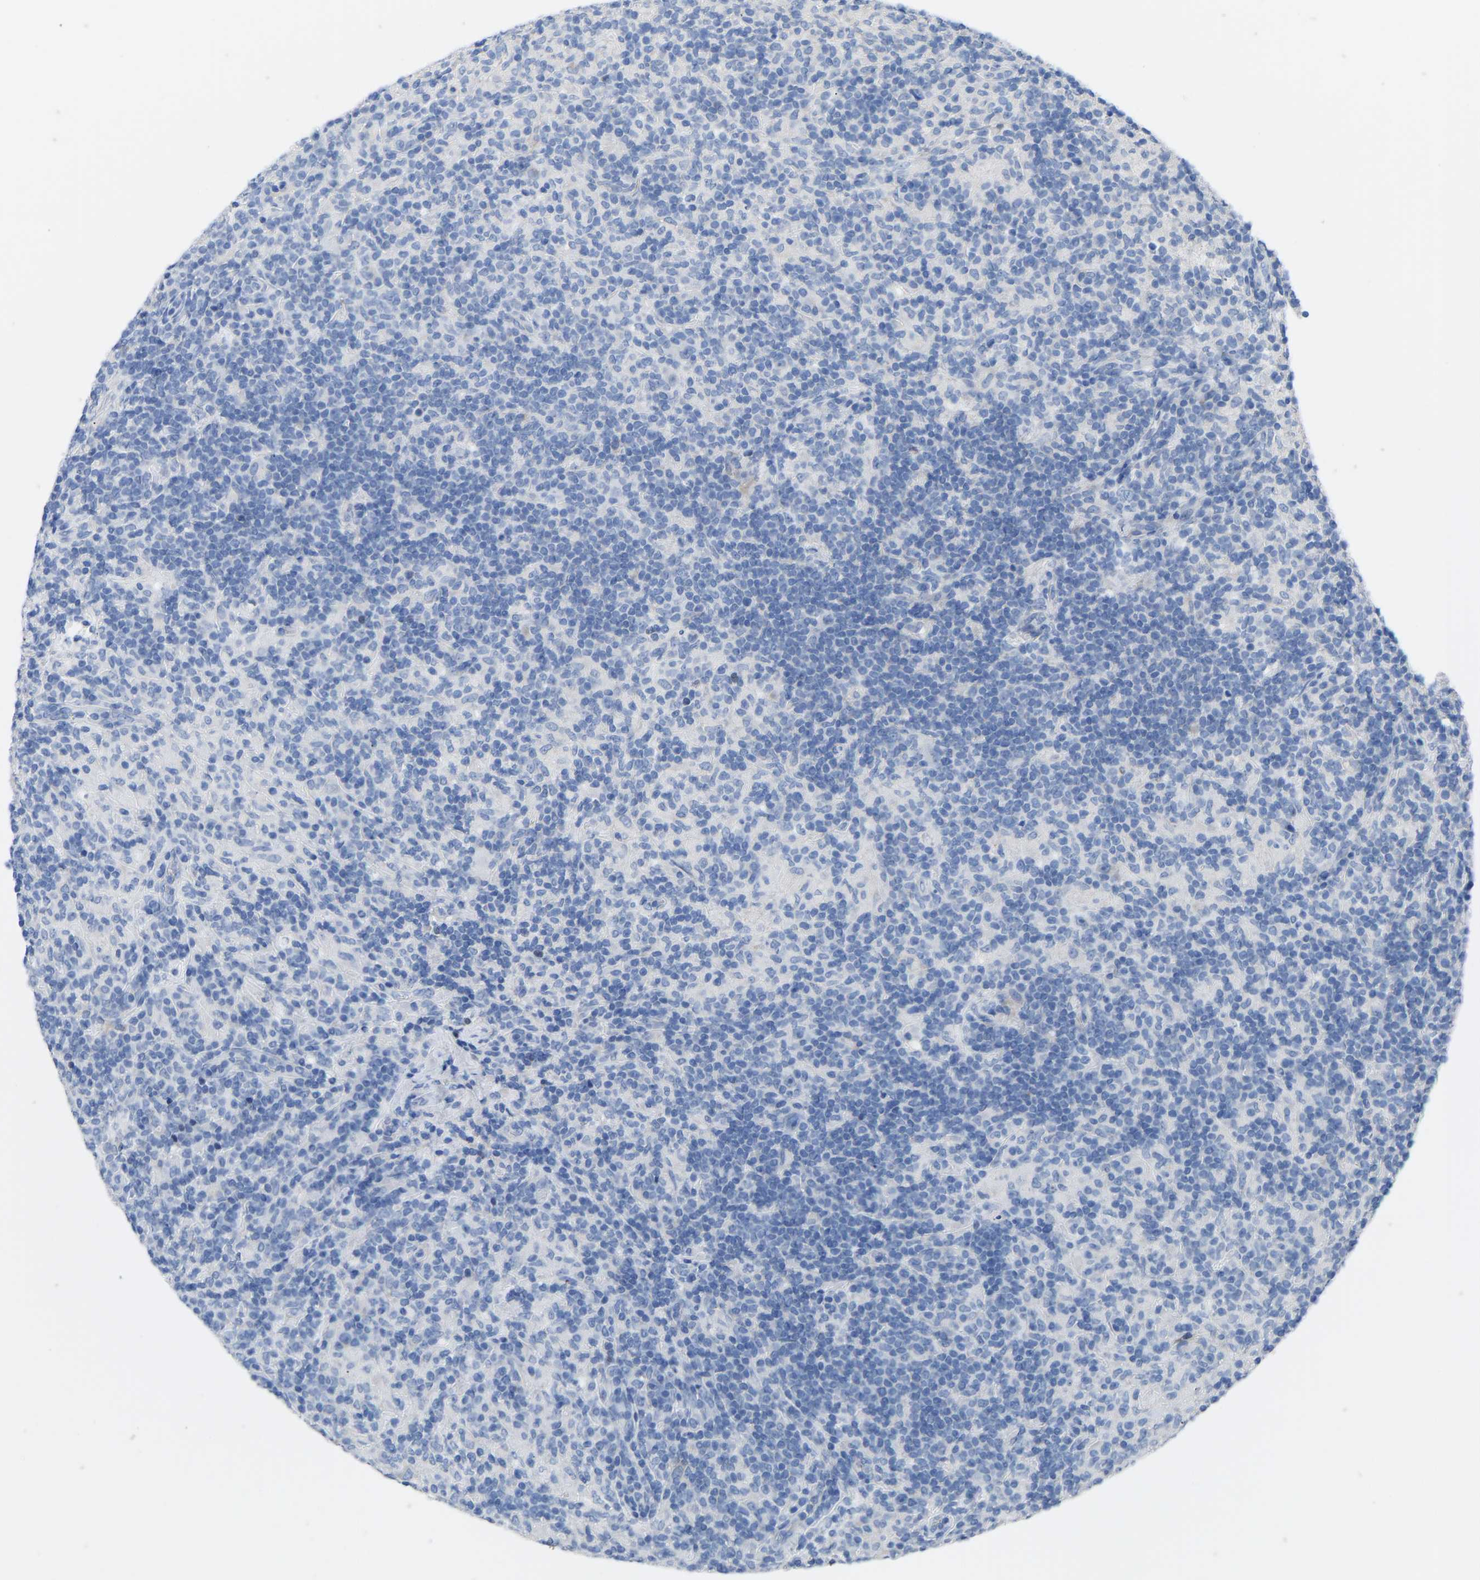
{"staining": {"intensity": "negative", "quantity": "none", "location": "none"}, "tissue": "lymphoma", "cell_type": "Tumor cells", "image_type": "cancer", "snomed": [{"axis": "morphology", "description": "Hodgkin's disease, NOS"}, {"axis": "topography", "description": "Lymph node"}], "caption": "Tumor cells show no significant protein staining in lymphoma.", "gene": "OLIG2", "patient": {"sex": "male", "age": 70}}